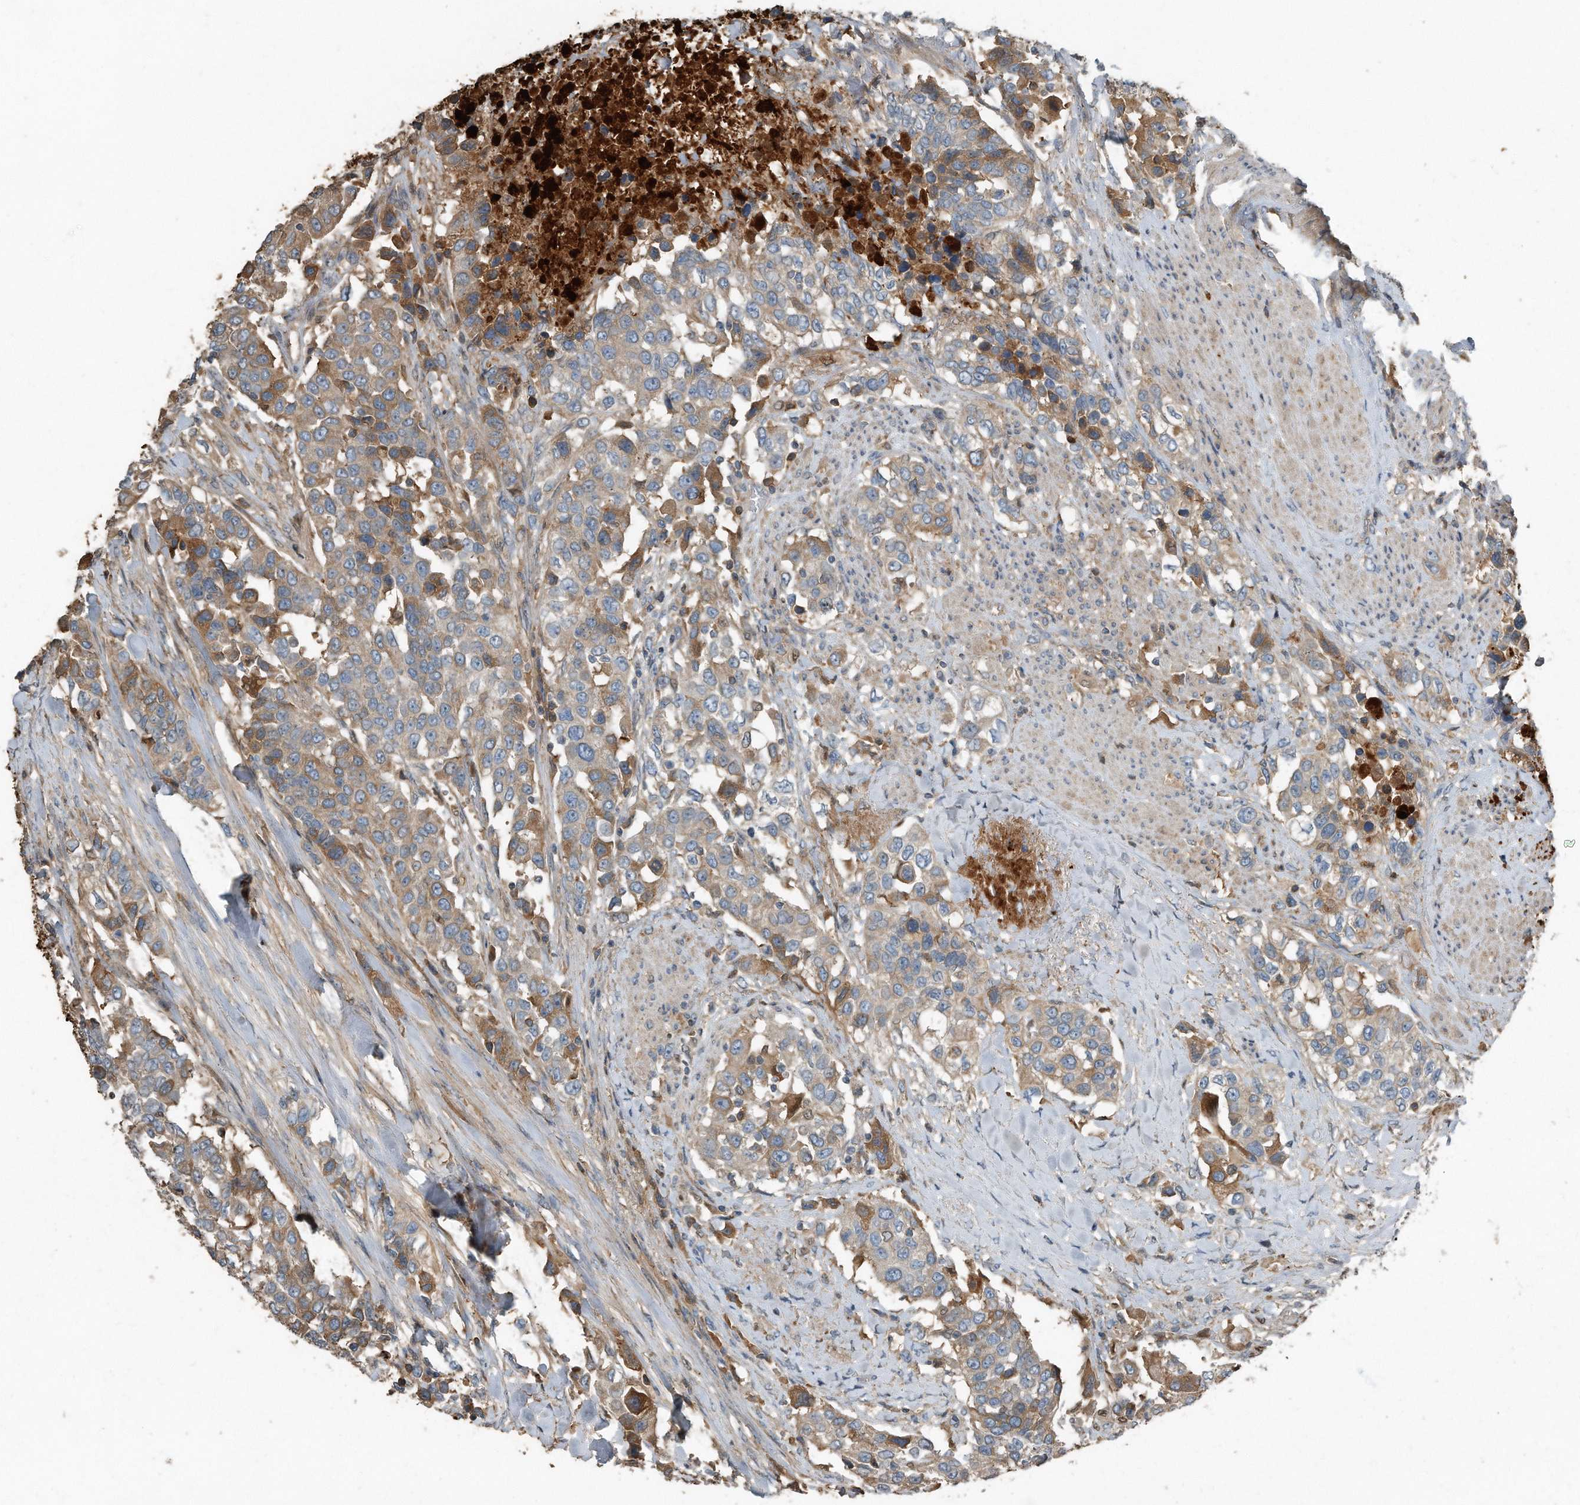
{"staining": {"intensity": "moderate", "quantity": "<25%", "location": "cytoplasmic/membranous"}, "tissue": "urothelial cancer", "cell_type": "Tumor cells", "image_type": "cancer", "snomed": [{"axis": "morphology", "description": "Urothelial carcinoma, High grade"}, {"axis": "topography", "description": "Urinary bladder"}], "caption": "A high-resolution histopathology image shows immunohistochemistry staining of urothelial cancer, which reveals moderate cytoplasmic/membranous expression in approximately <25% of tumor cells.", "gene": "C9", "patient": {"sex": "female", "age": 80}}